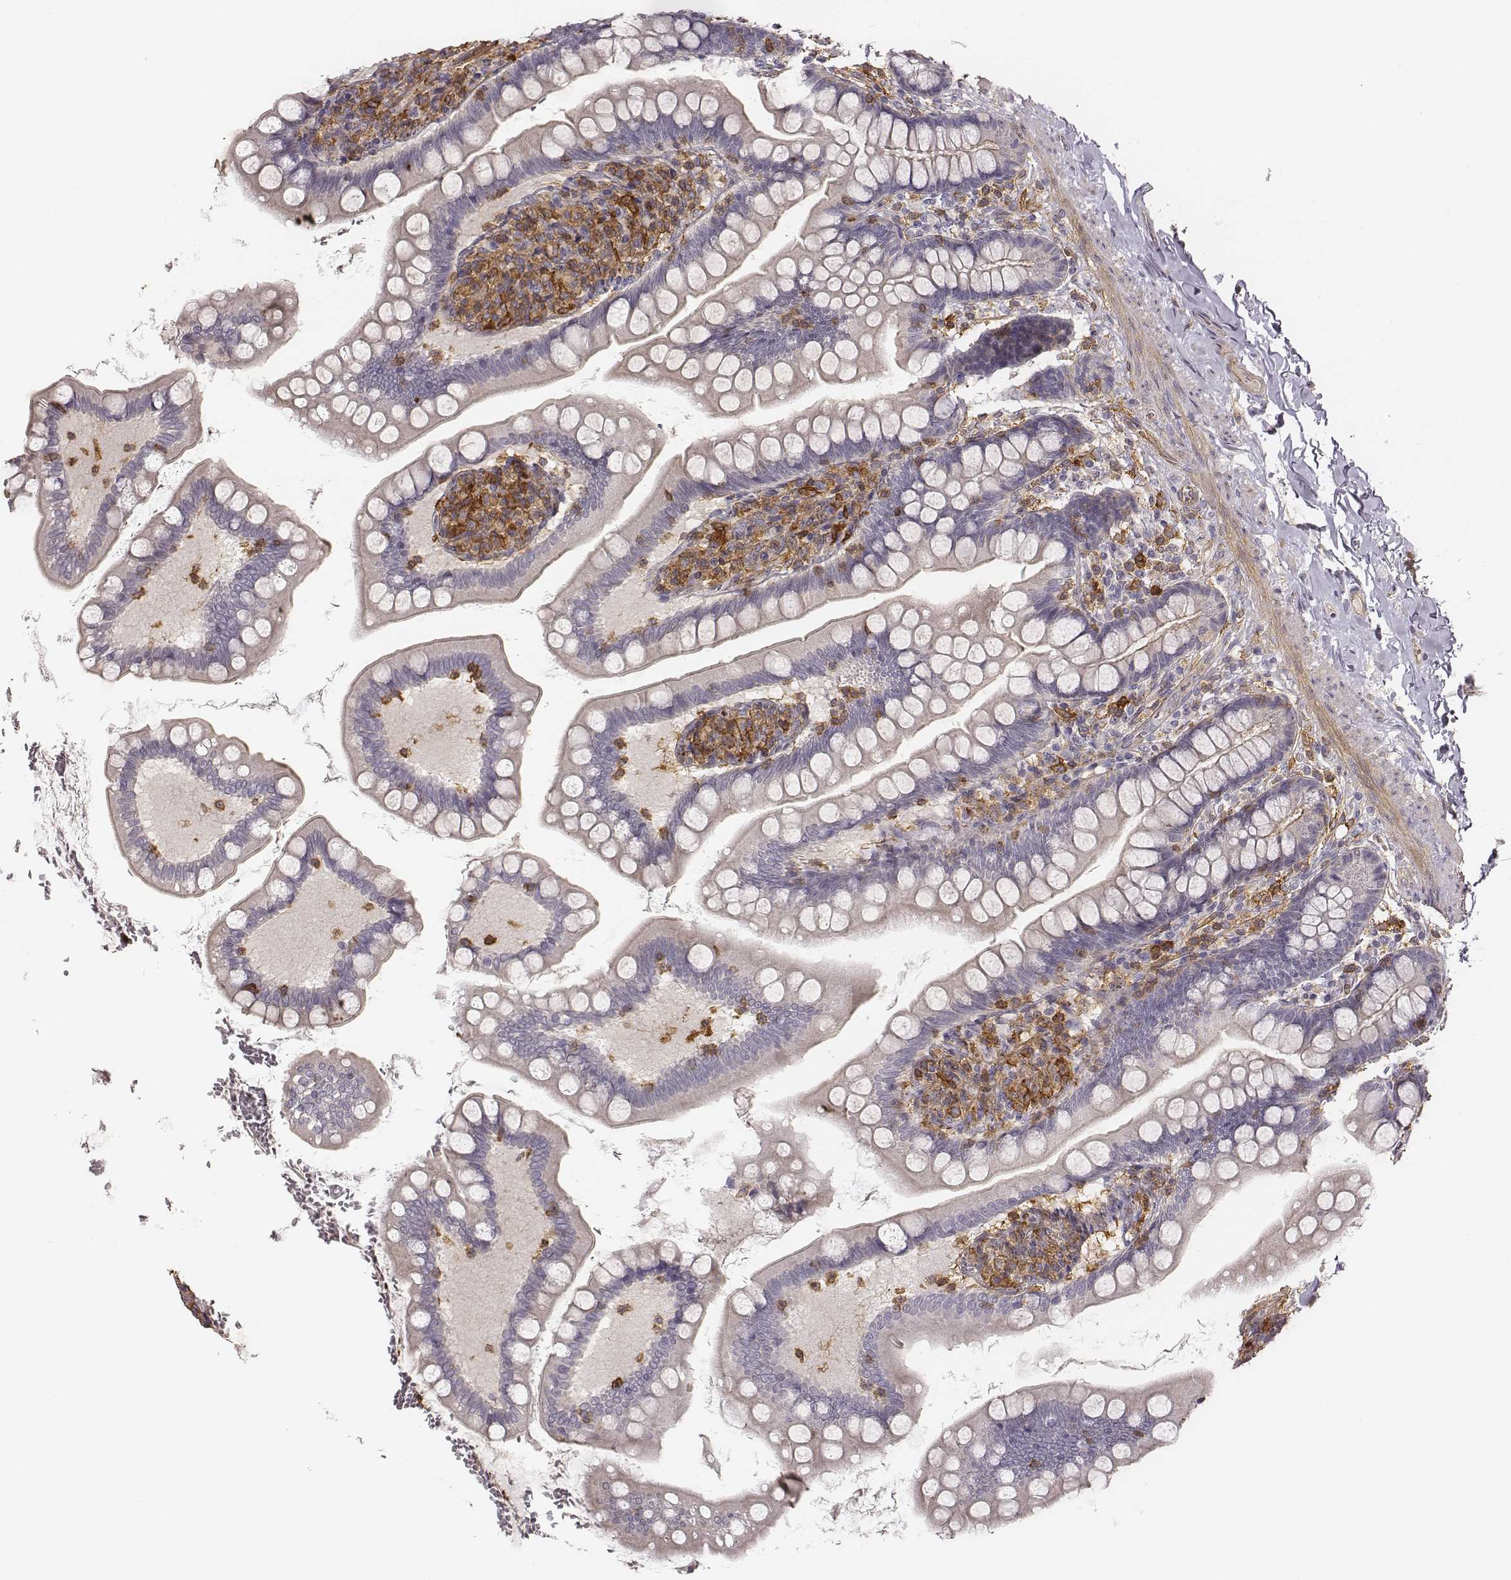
{"staining": {"intensity": "negative", "quantity": "none", "location": "none"}, "tissue": "small intestine", "cell_type": "Glandular cells", "image_type": "normal", "snomed": [{"axis": "morphology", "description": "Normal tissue, NOS"}, {"axis": "topography", "description": "Small intestine"}], "caption": "The histopathology image shows no significant expression in glandular cells of small intestine. (DAB (3,3'-diaminobenzidine) immunohistochemistry (IHC) visualized using brightfield microscopy, high magnification).", "gene": "ZYX", "patient": {"sex": "female", "age": 56}}